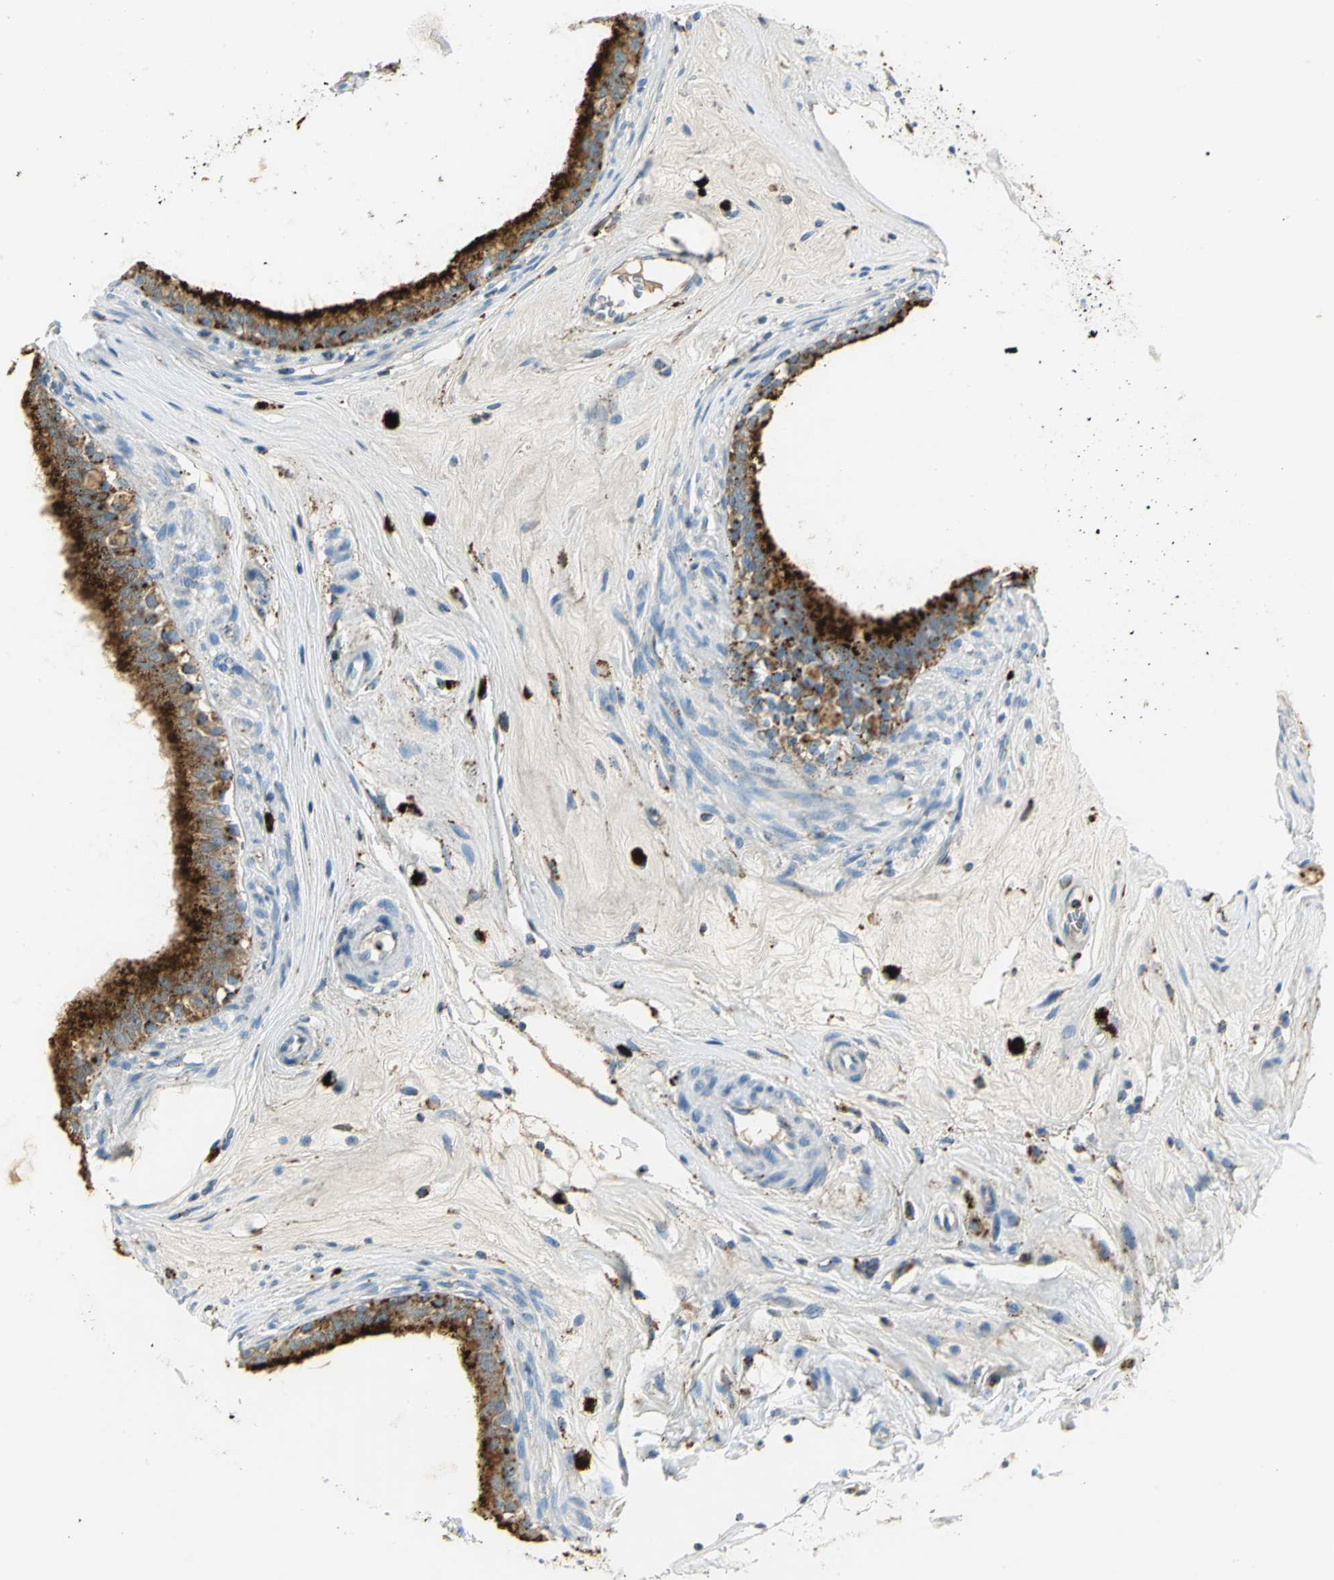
{"staining": {"intensity": "strong", "quantity": ">75%", "location": "cytoplasmic/membranous"}, "tissue": "epididymis", "cell_type": "Glandular cells", "image_type": "normal", "snomed": [{"axis": "morphology", "description": "Normal tissue, NOS"}, {"axis": "morphology", "description": "Inflammation, NOS"}, {"axis": "topography", "description": "Epididymis"}], "caption": "An image of epididymis stained for a protein exhibits strong cytoplasmic/membranous brown staining in glandular cells.", "gene": "ARSA", "patient": {"sex": "male", "age": 84}}